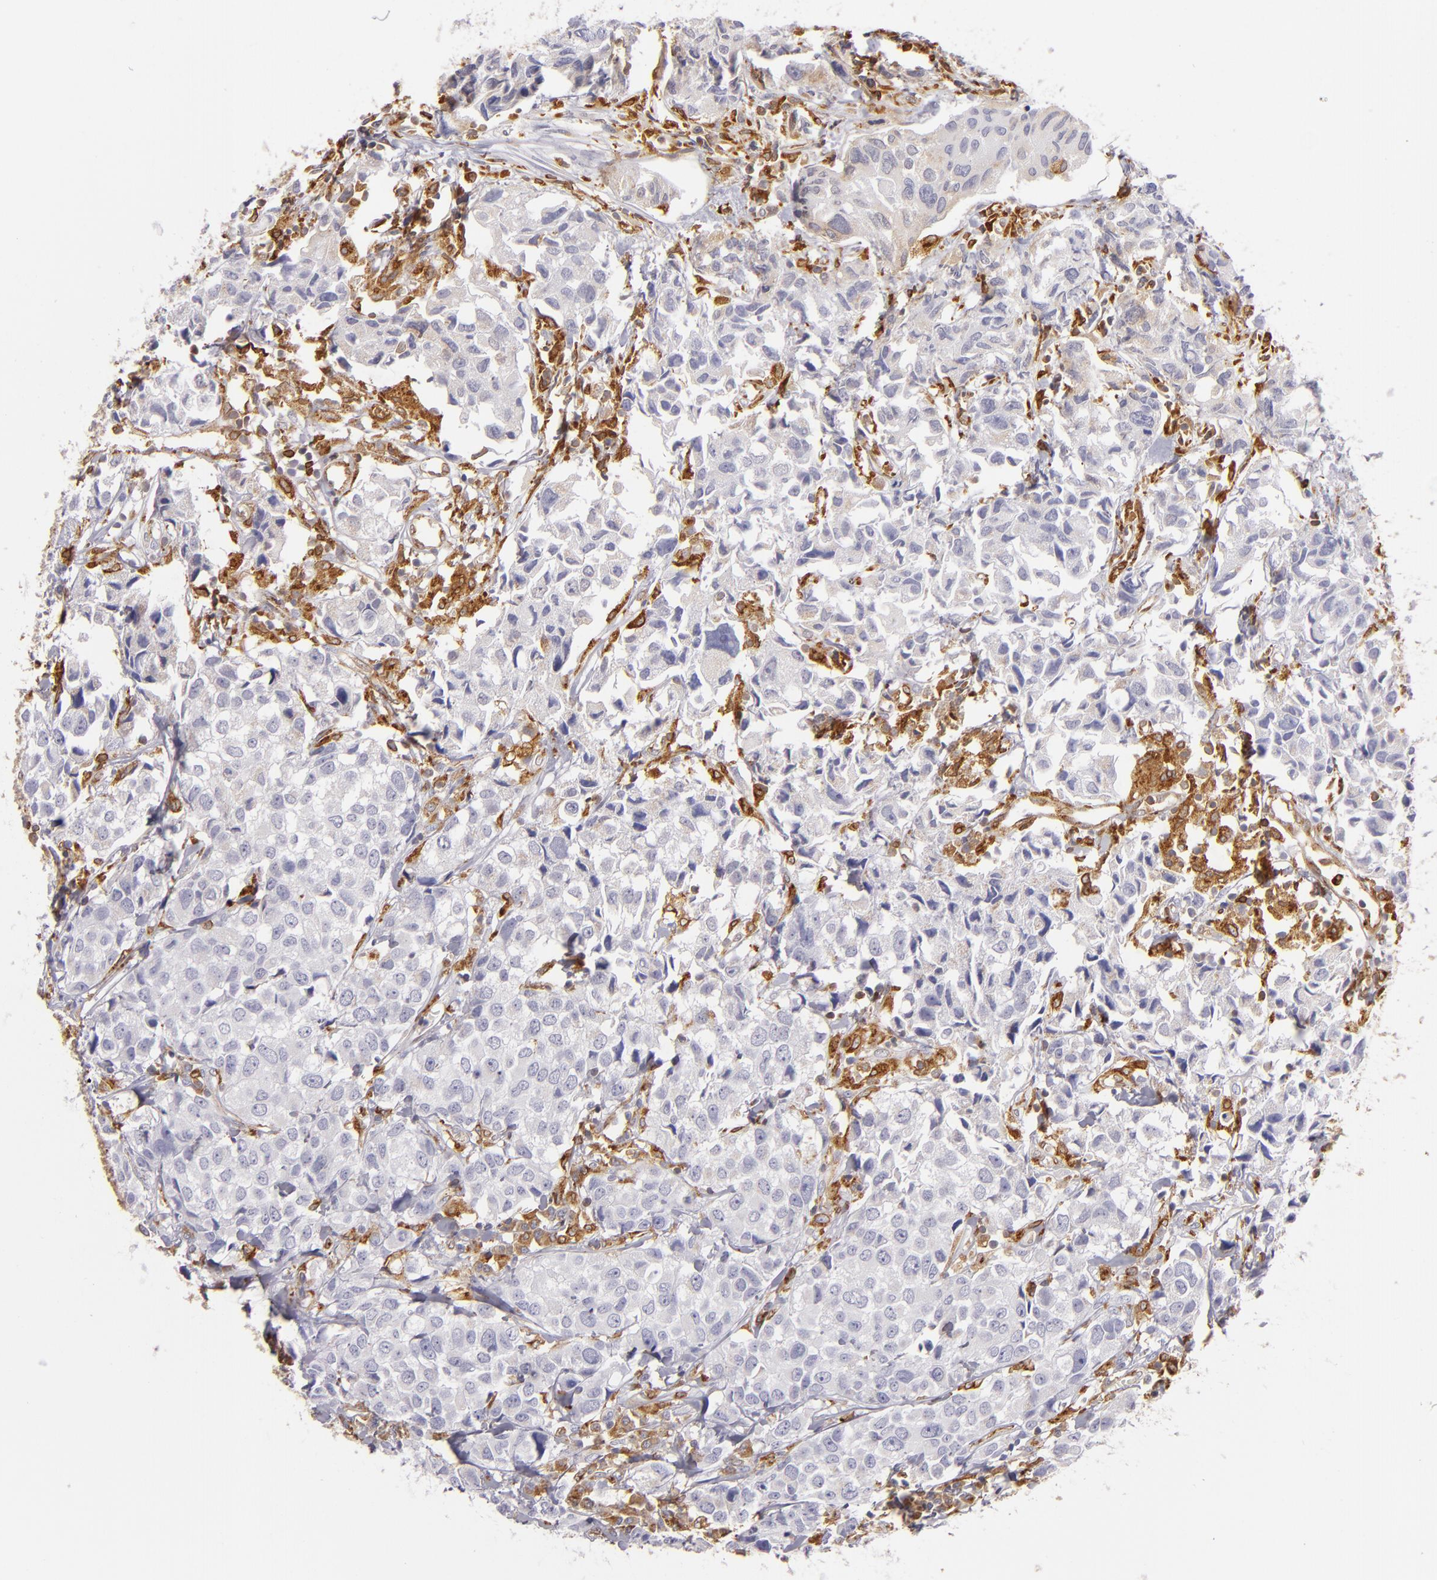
{"staining": {"intensity": "weak", "quantity": "<25%", "location": "cytoplasmic/membranous"}, "tissue": "urothelial cancer", "cell_type": "Tumor cells", "image_type": "cancer", "snomed": [{"axis": "morphology", "description": "Urothelial carcinoma, High grade"}, {"axis": "topography", "description": "Urinary bladder"}], "caption": "DAB (3,3'-diaminobenzidine) immunohistochemical staining of human high-grade urothelial carcinoma exhibits no significant positivity in tumor cells. (Stains: DAB immunohistochemistry (IHC) with hematoxylin counter stain, Microscopy: brightfield microscopy at high magnification).", "gene": "CD74", "patient": {"sex": "female", "age": 75}}